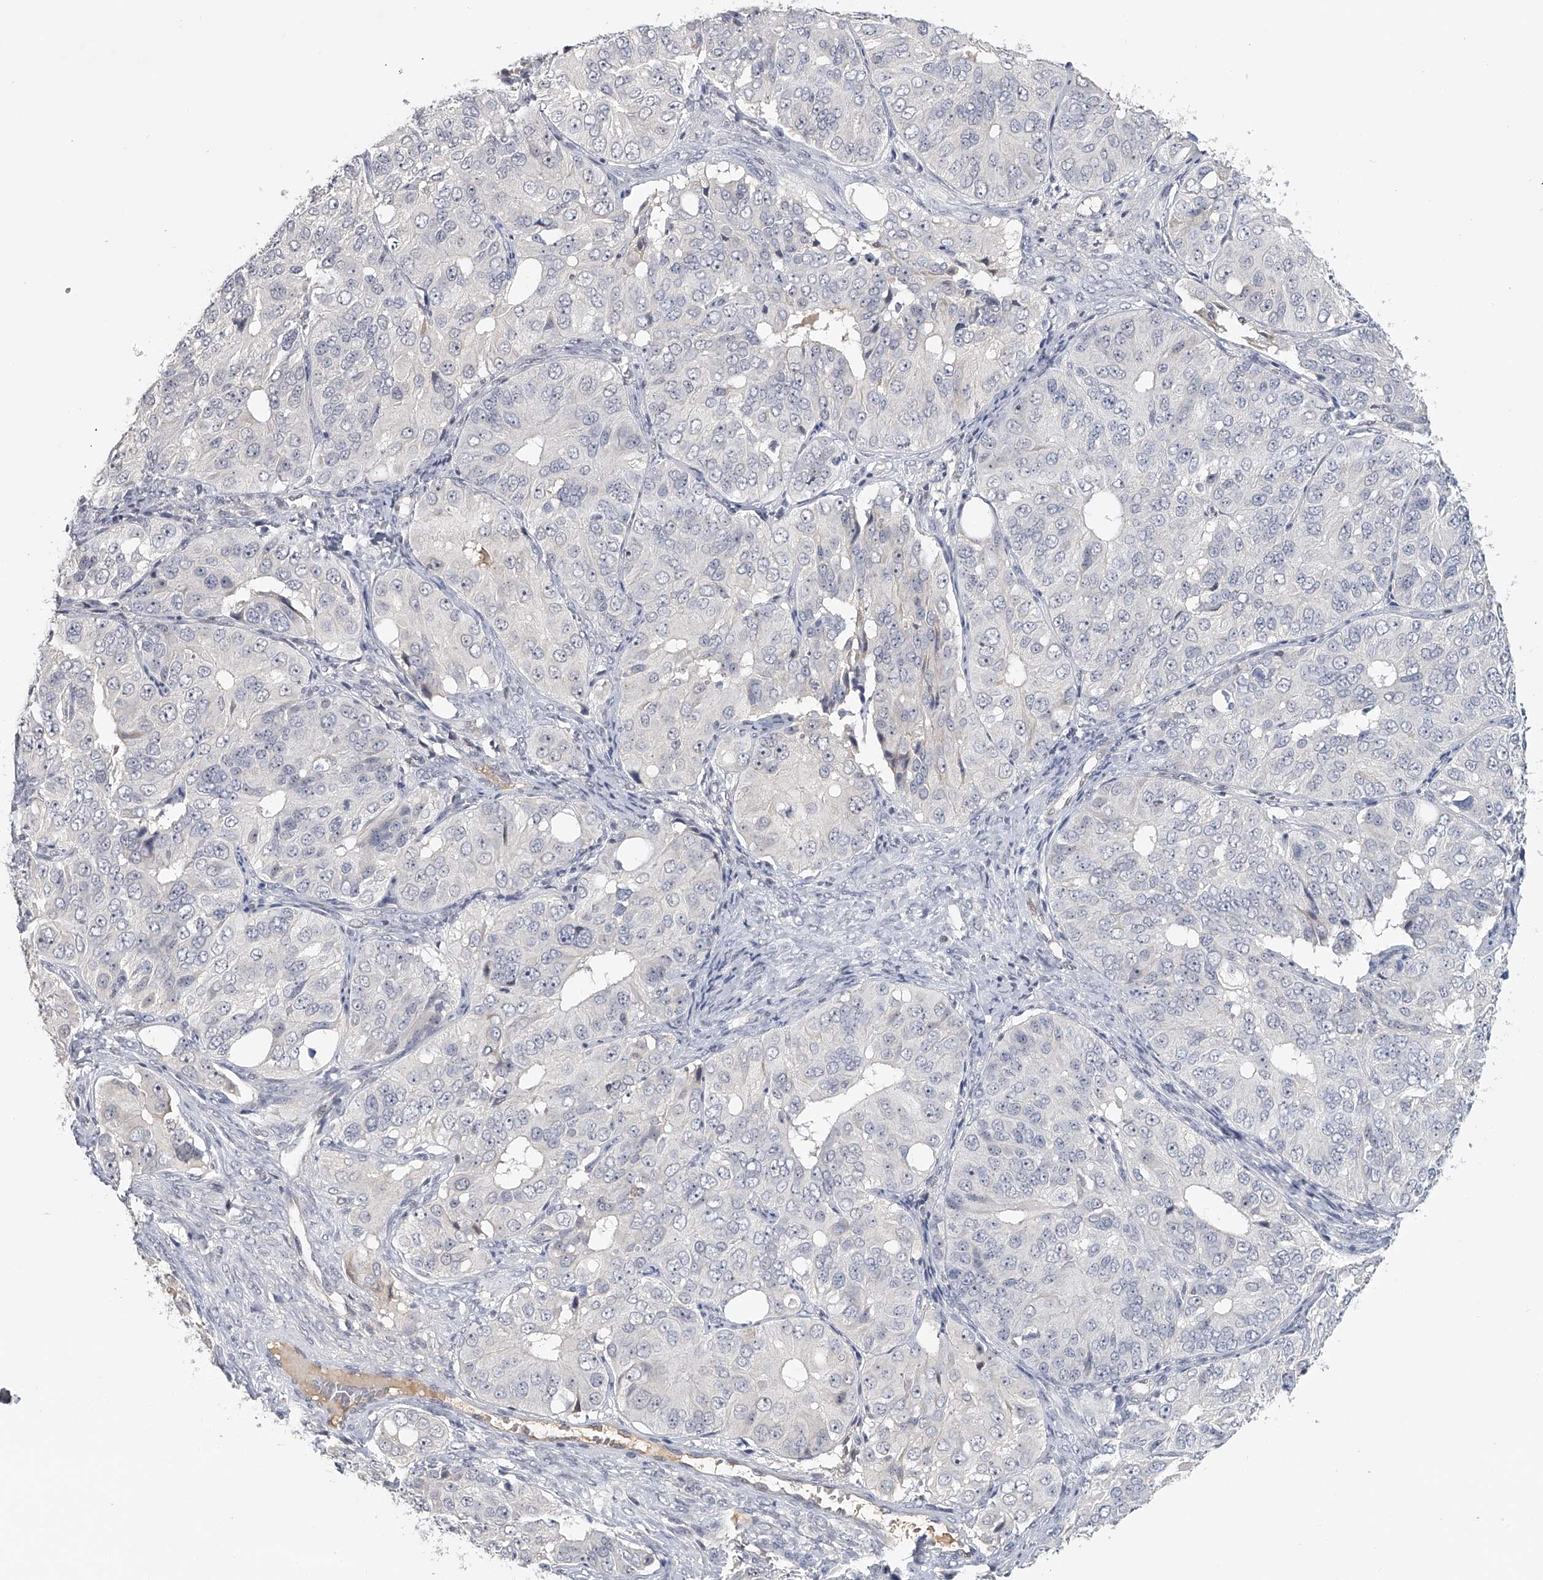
{"staining": {"intensity": "negative", "quantity": "none", "location": "none"}, "tissue": "ovarian cancer", "cell_type": "Tumor cells", "image_type": "cancer", "snomed": [{"axis": "morphology", "description": "Carcinoma, endometroid"}, {"axis": "topography", "description": "Ovary"}], "caption": "DAB (3,3'-diaminobenzidine) immunohistochemical staining of human ovarian cancer shows no significant expression in tumor cells.", "gene": "DDX43", "patient": {"sex": "female", "age": 51}}